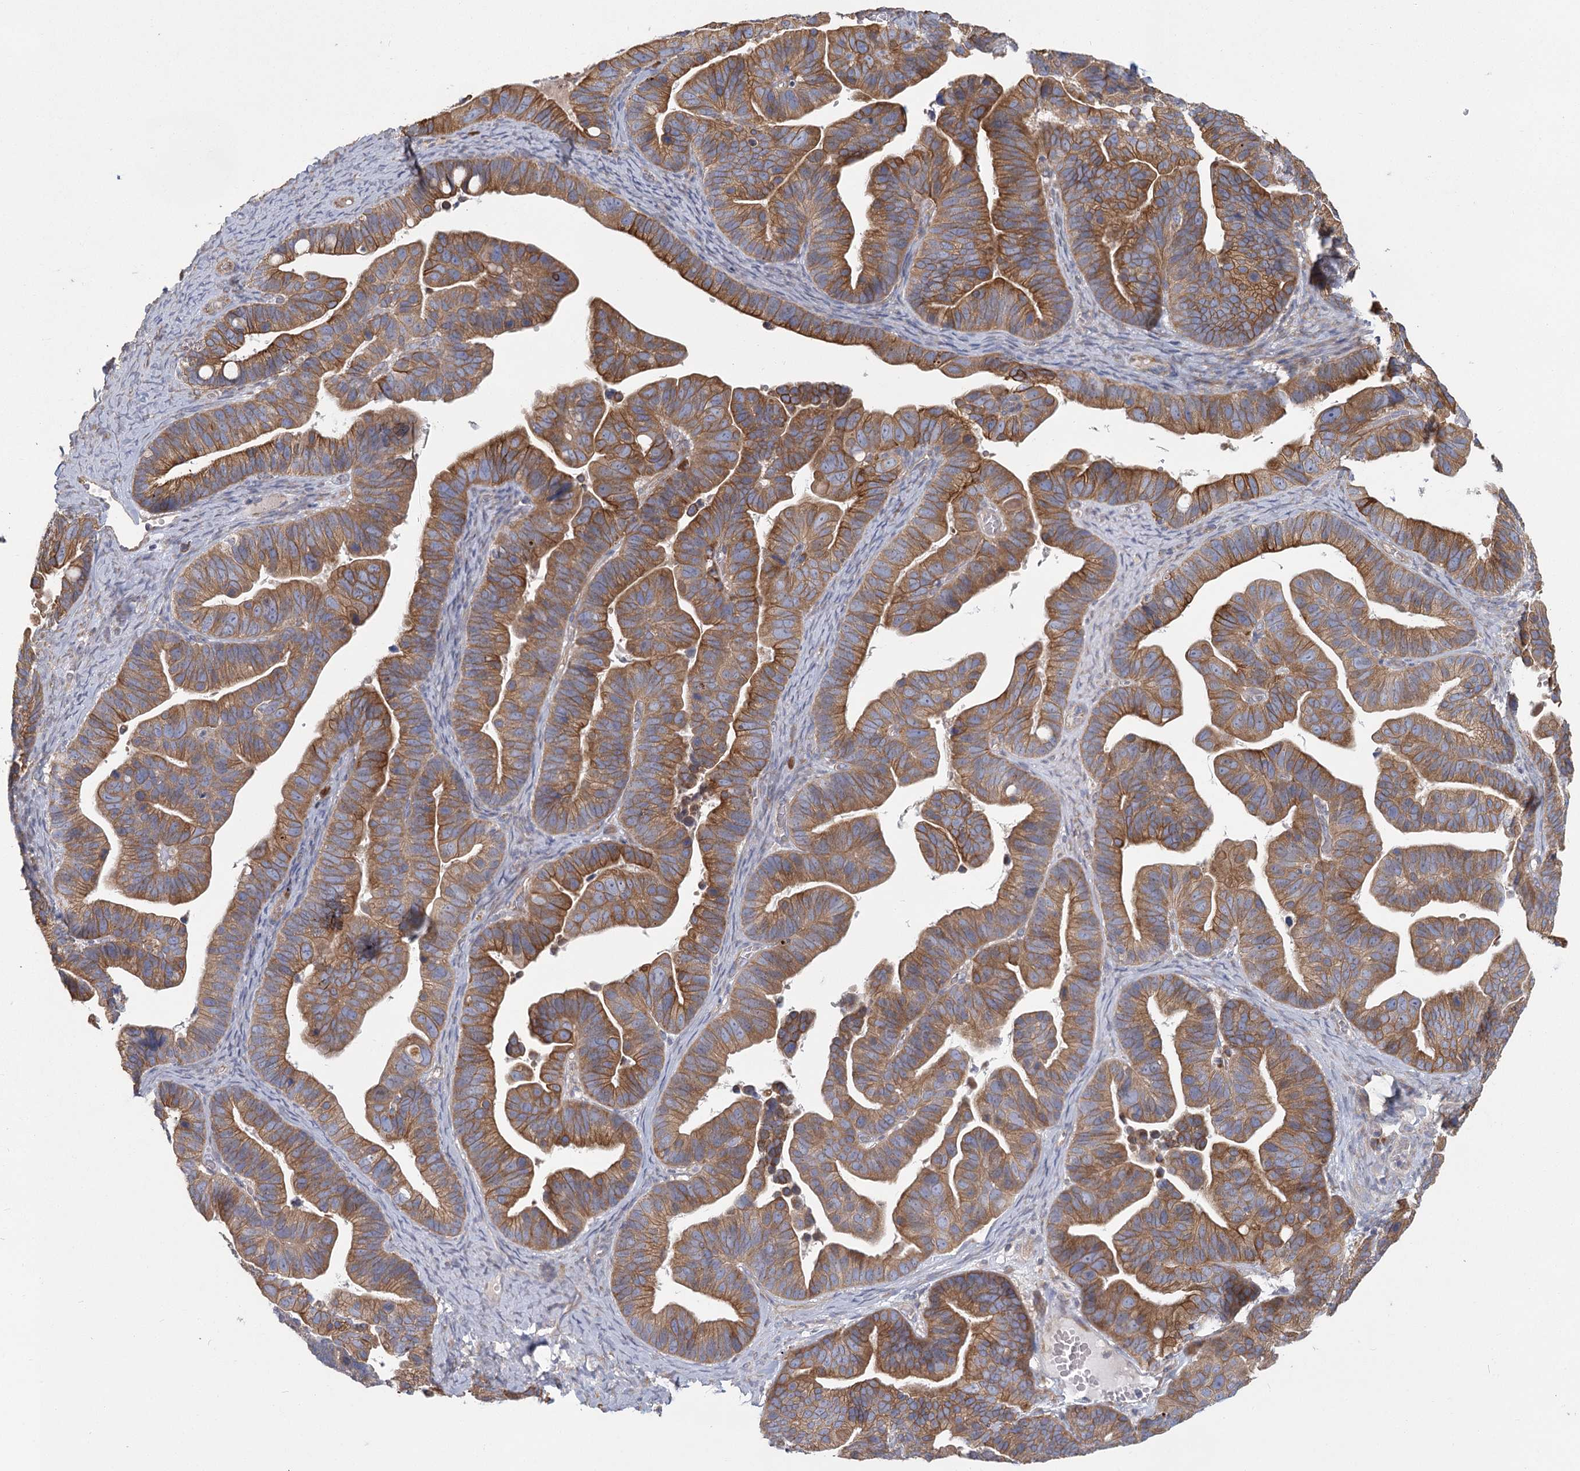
{"staining": {"intensity": "strong", "quantity": ">75%", "location": "cytoplasmic/membranous"}, "tissue": "ovarian cancer", "cell_type": "Tumor cells", "image_type": "cancer", "snomed": [{"axis": "morphology", "description": "Cystadenocarcinoma, serous, NOS"}, {"axis": "topography", "description": "Ovary"}], "caption": "Tumor cells exhibit high levels of strong cytoplasmic/membranous expression in approximately >75% of cells in ovarian cancer (serous cystadenocarcinoma). Immunohistochemistry (ihc) stains the protein of interest in brown and the nuclei are stained blue.", "gene": "CNTLN", "patient": {"sex": "female", "age": 56}}